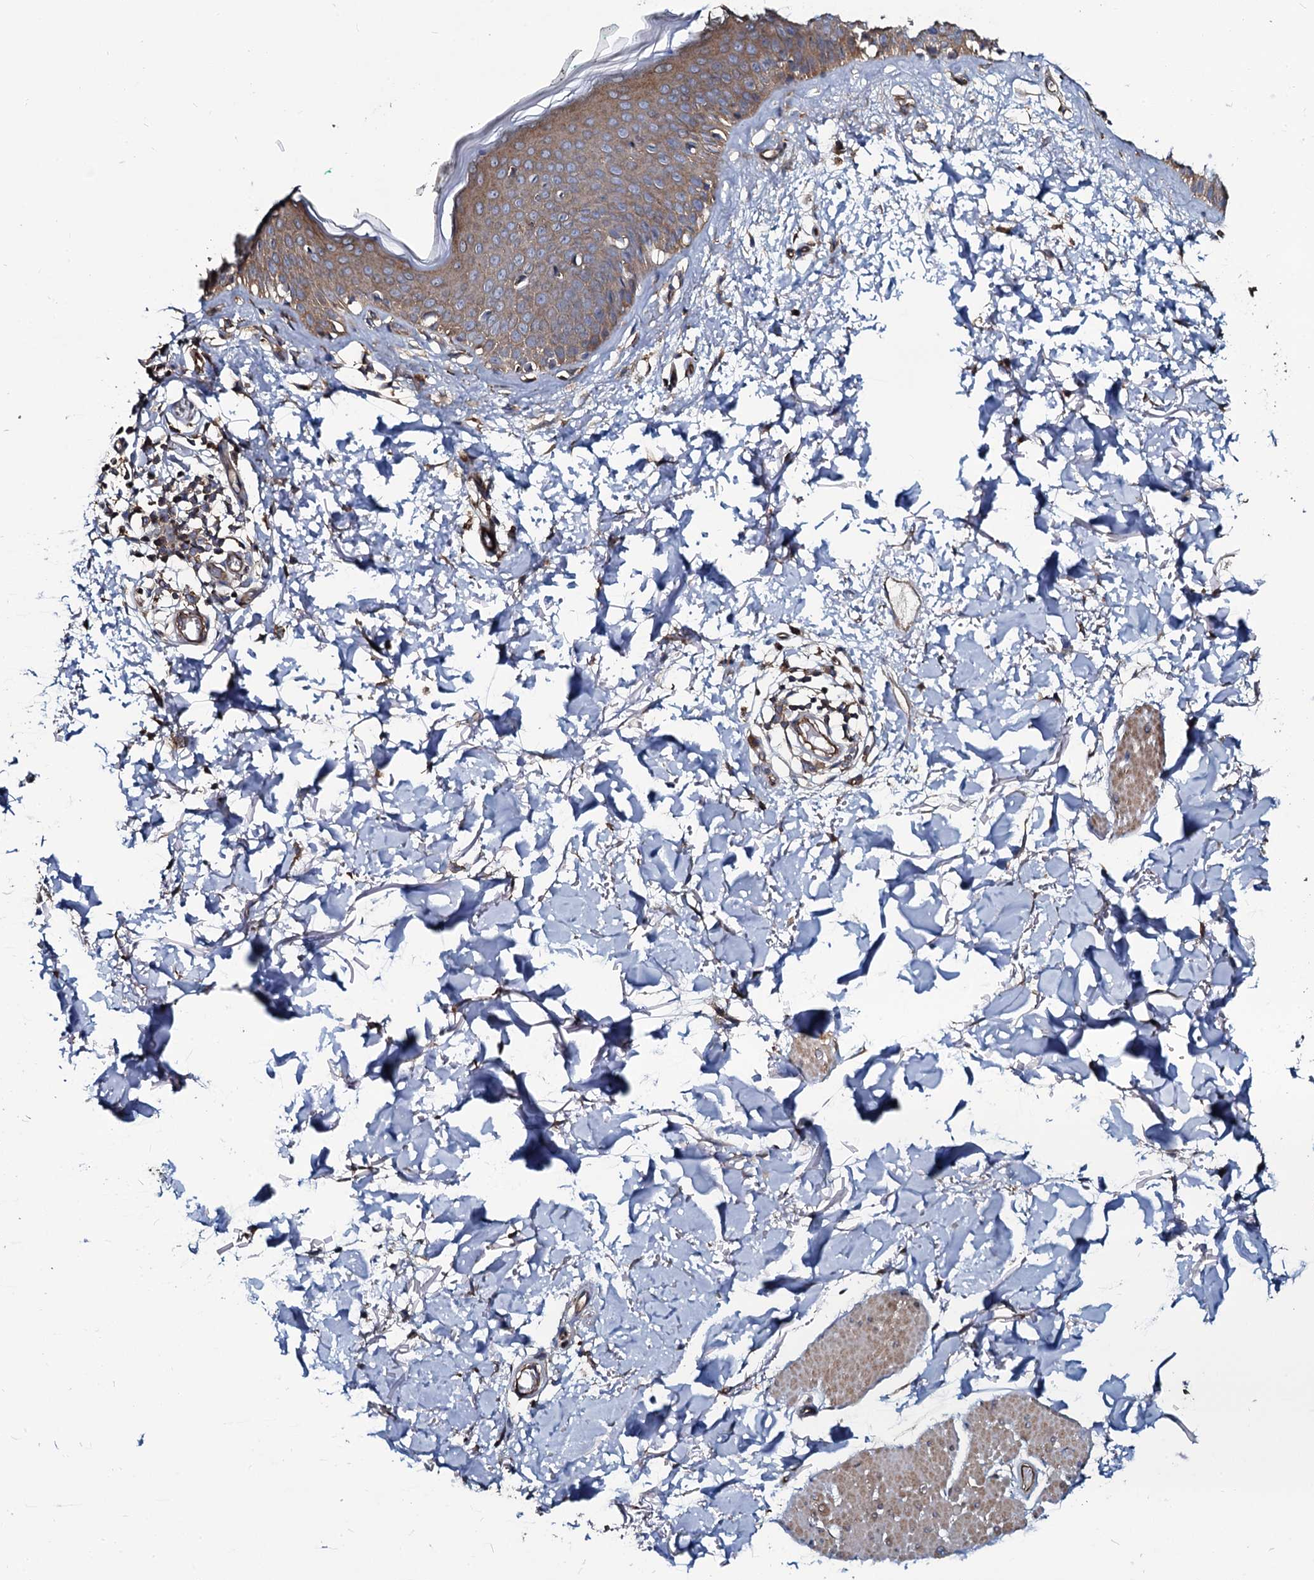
{"staining": {"intensity": "moderate", "quantity": "25%-75%", "location": "cytoplasmic/membranous"}, "tissue": "skin", "cell_type": "Fibroblasts", "image_type": "normal", "snomed": [{"axis": "morphology", "description": "Normal tissue, NOS"}, {"axis": "topography", "description": "Skin"}], "caption": "The micrograph reveals a brown stain indicating the presence of a protein in the cytoplasmic/membranous of fibroblasts in skin.", "gene": "USPL1", "patient": {"sex": "male", "age": 62}}